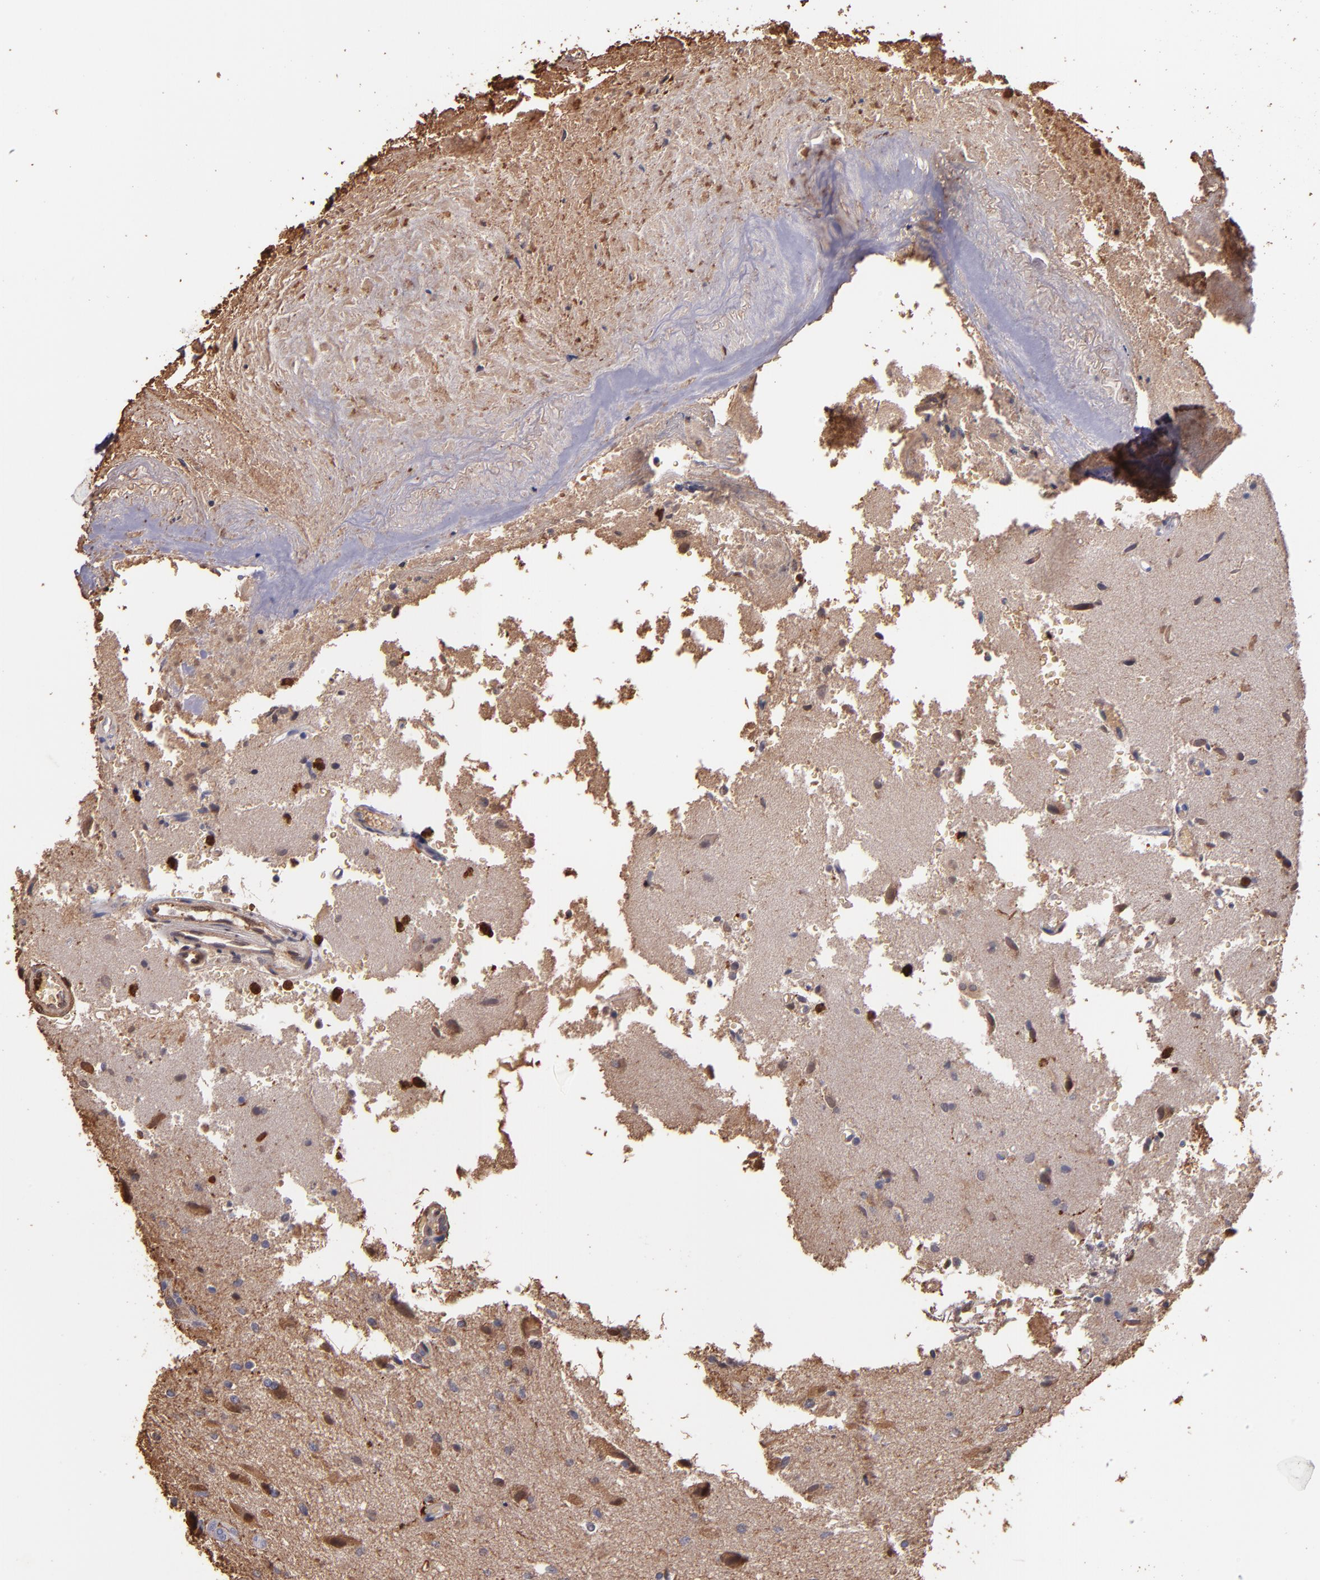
{"staining": {"intensity": "strong", "quantity": ">75%", "location": "cytoplasmic/membranous,nuclear"}, "tissue": "glioma", "cell_type": "Tumor cells", "image_type": "cancer", "snomed": [{"axis": "morphology", "description": "Normal tissue, NOS"}, {"axis": "morphology", "description": "Glioma, malignant, High grade"}, {"axis": "topography", "description": "Cerebral cortex"}], "caption": "High-power microscopy captured an immunohistochemistry (IHC) image of malignant glioma (high-grade), revealing strong cytoplasmic/membranous and nuclear positivity in approximately >75% of tumor cells. (DAB (3,3'-diaminobenzidine) IHC with brightfield microscopy, high magnification).", "gene": "S100A6", "patient": {"sex": "male", "age": 75}}